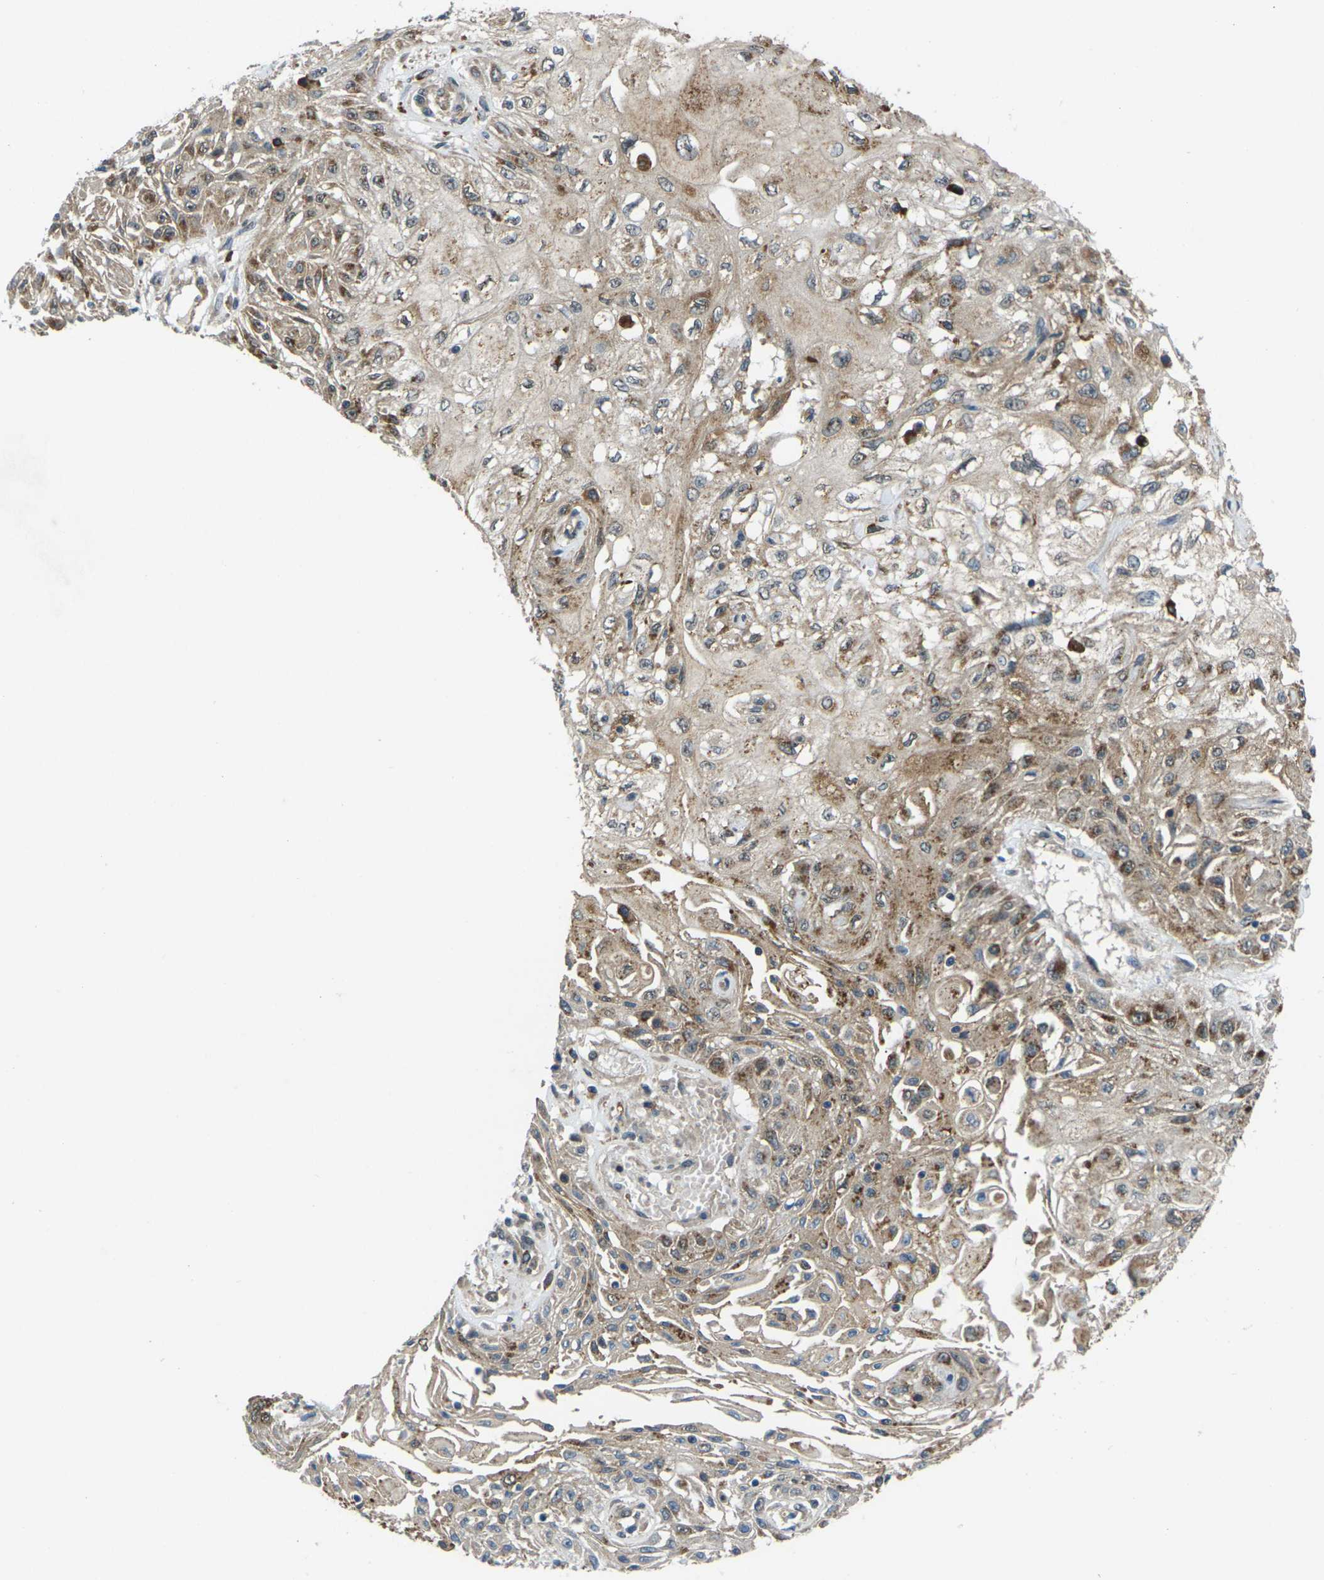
{"staining": {"intensity": "moderate", "quantity": ">75%", "location": "cytoplasmic/membranous"}, "tissue": "skin cancer", "cell_type": "Tumor cells", "image_type": "cancer", "snomed": [{"axis": "morphology", "description": "Squamous cell carcinoma, NOS"}, {"axis": "topography", "description": "Skin"}], "caption": "A histopathology image showing moderate cytoplasmic/membranous staining in about >75% of tumor cells in skin squamous cell carcinoma, as visualized by brown immunohistochemical staining.", "gene": "SLC31A2", "patient": {"sex": "male", "age": 75}}